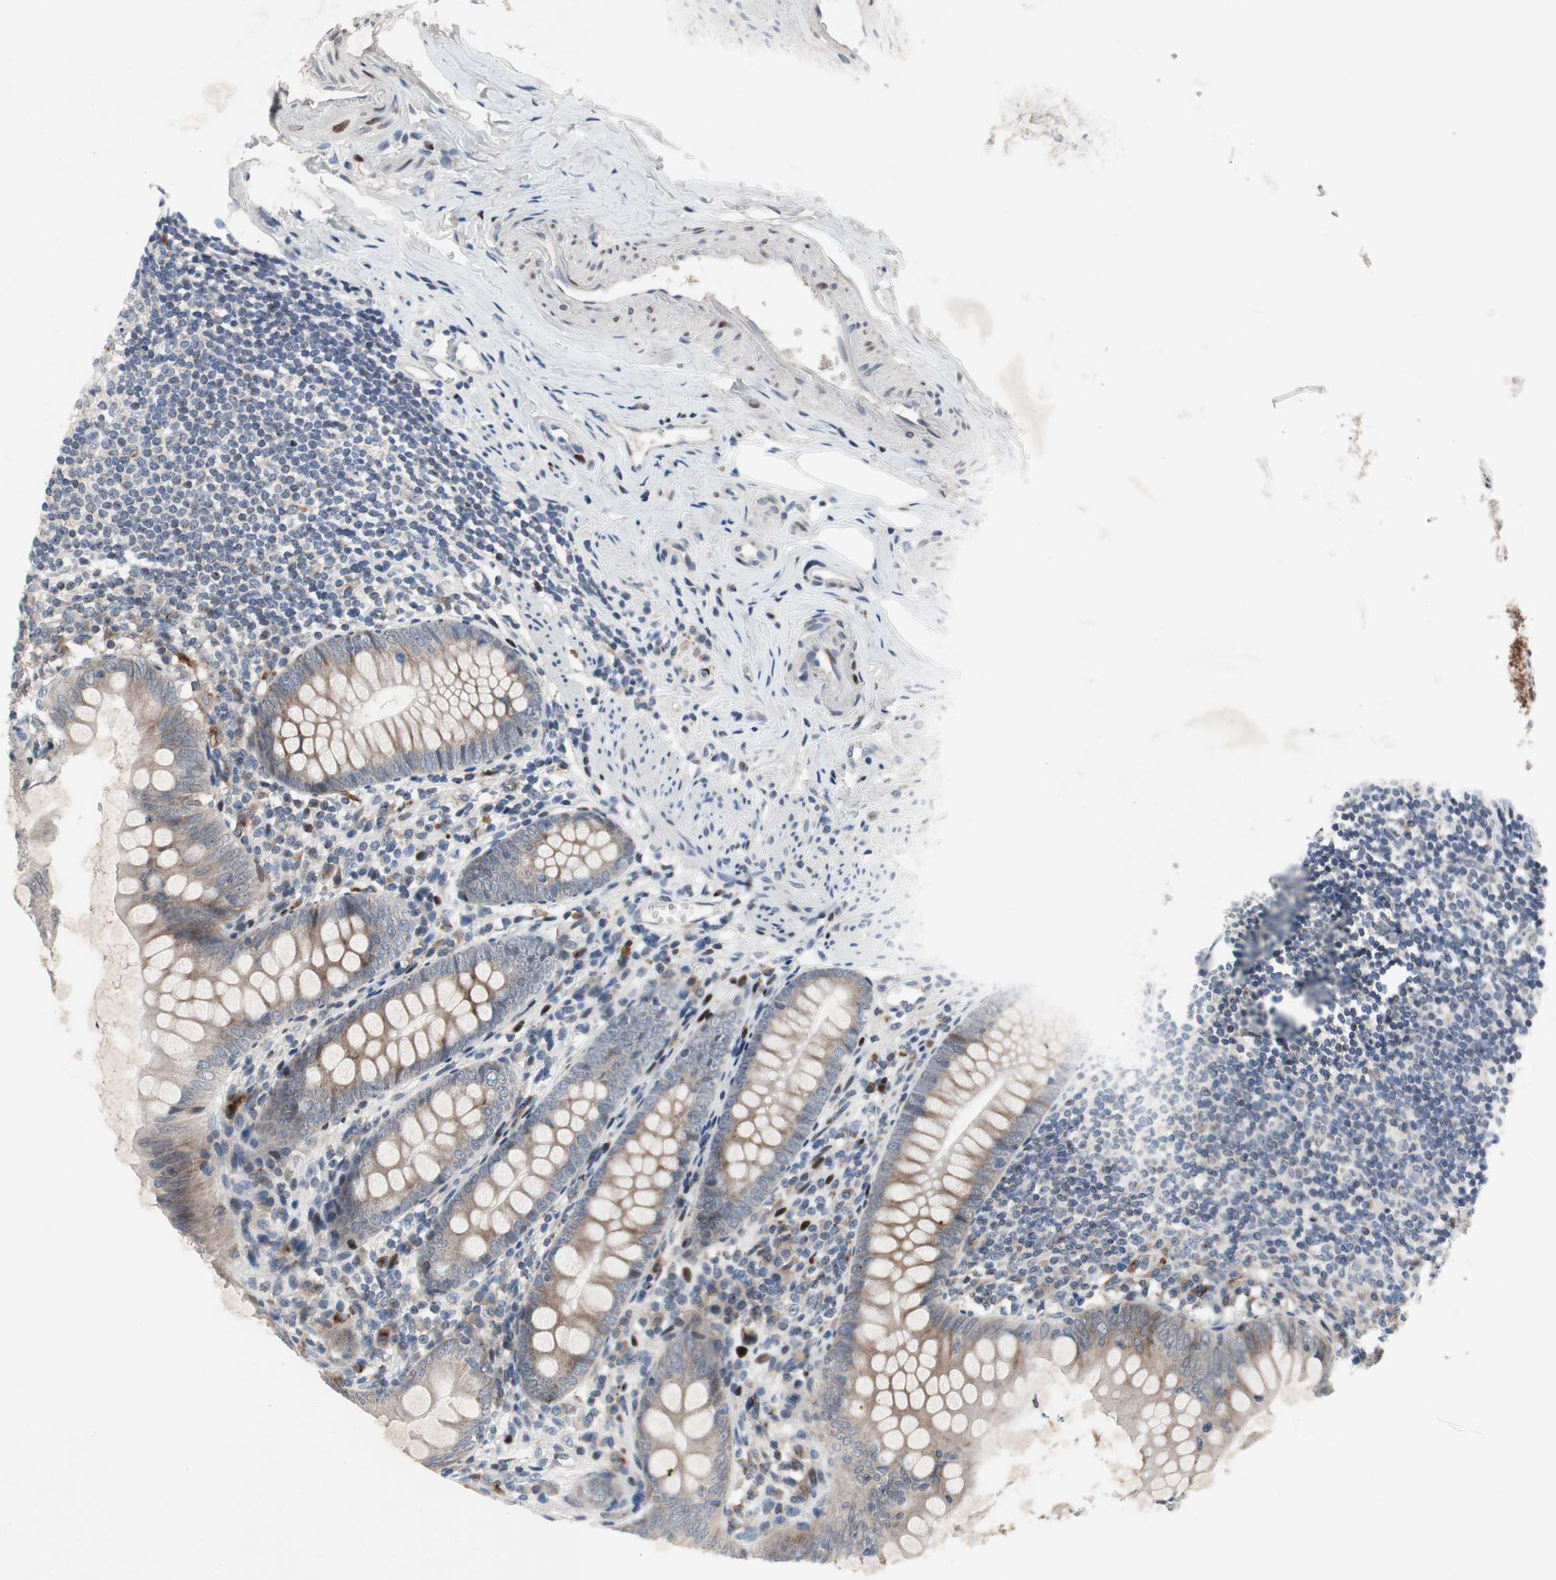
{"staining": {"intensity": "moderate", "quantity": ">75%", "location": "cytoplasmic/membranous"}, "tissue": "appendix", "cell_type": "Glandular cells", "image_type": "normal", "snomed": [{"axis": "morphology", "description": "Normal tissue, NOS"}, {"axis": "topography", "description": "Appendix"}], "caption": "Human appendix stained for a protein (brown) reveals moderate cytoplasmic/membranous positive staining in about >75% of glandular cells.", "gene": "MUTYH", "patient": {"sex": "female", "age": 77}}